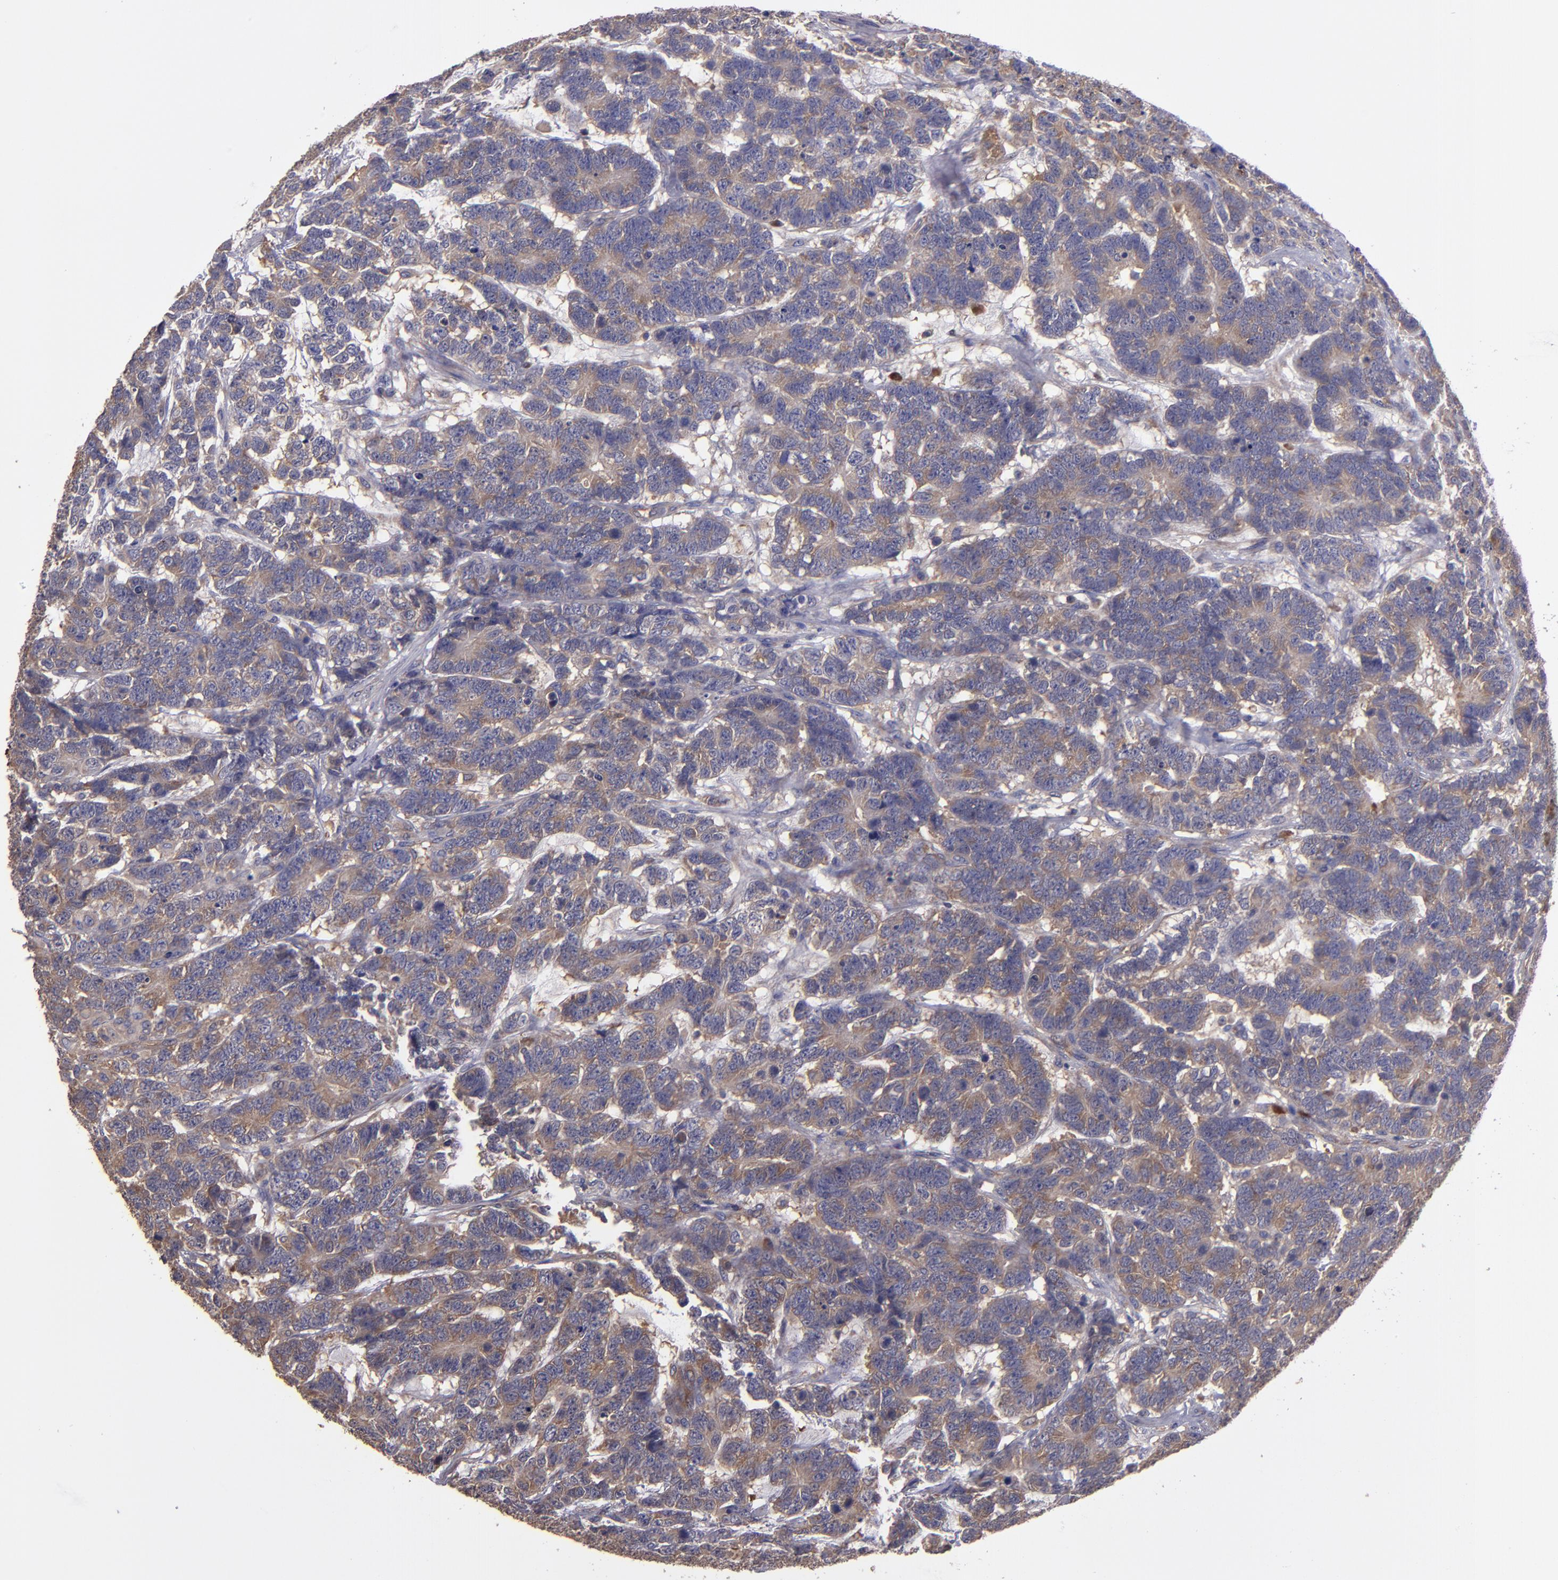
{"staining": {"intensity": "moderate", "quantity": "25%-75%", "location": "cytoplasmic/membranous"}, "tissue": "testis cancer", "cell_type": "Tumor cells", "image_type": "cancer", "snomed": [{"axis": "morphology", "description": "Carcinoma, Embryonal, NOS"}, {"axis": "topography", "description": "Testis"}], "caption": "Testis embryonal carcinoma stained with immunohistochemistry exhibits moderate cytoplasmic/membranous expression in approximately 25%-75% of tumor cells.", "gene": "CARS1", "patient": {"sex": "male", "age": 26}}